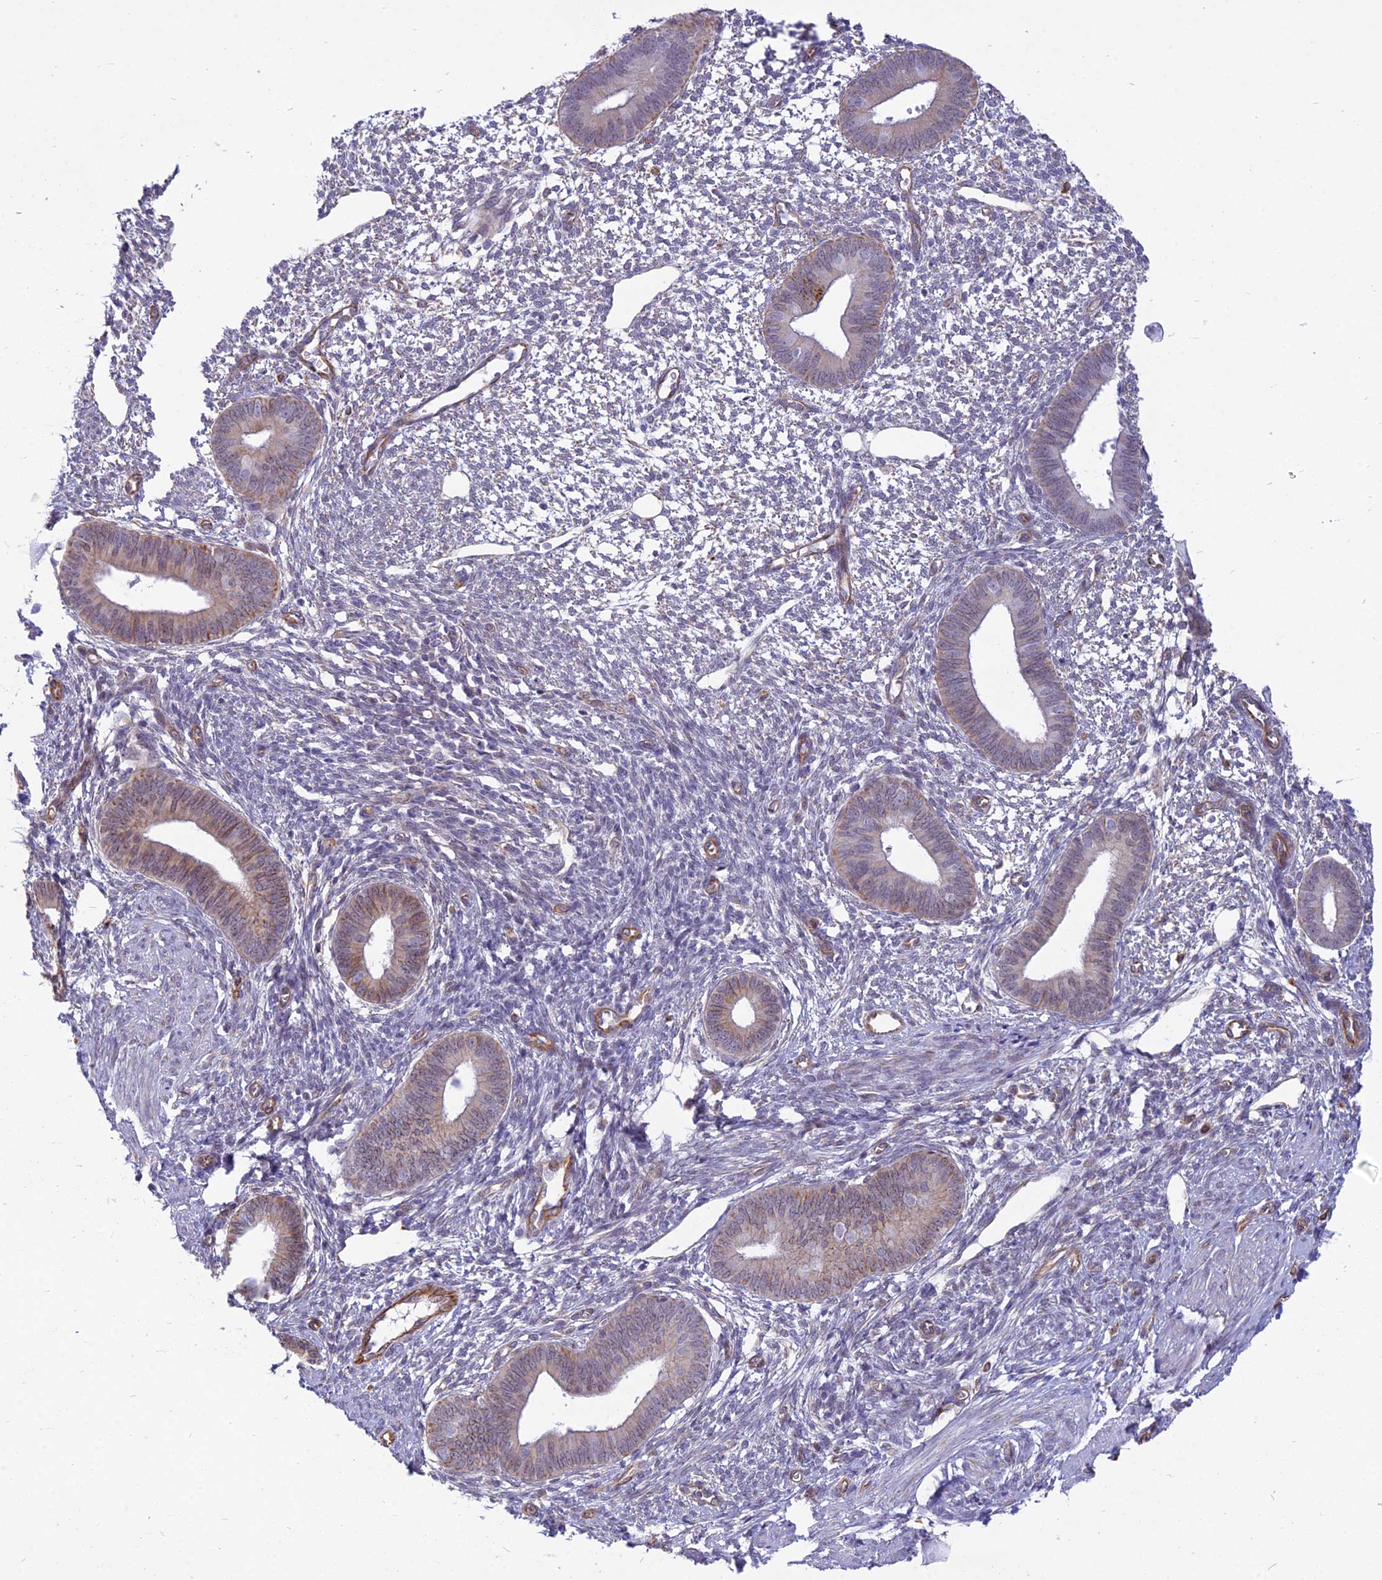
{"staining": {"intensity": "negative", "quantity": "none", "location": "none"}, "tissue": "endometrium", "cell_type": "Cells in endometrial stroma", "image_type": "normal", "snomed": [{"axis": "morphology", "description": "Normal tissue, NOS"}, {"axis": "topography", "description": "Endometrium"}], "caption": "Protein analysis of normal endometrium demonstrates no significant positivity in cells in endometrial stroma.", "gene": "SAPCD2", "patient": {"sex": "female", "age": 46}}